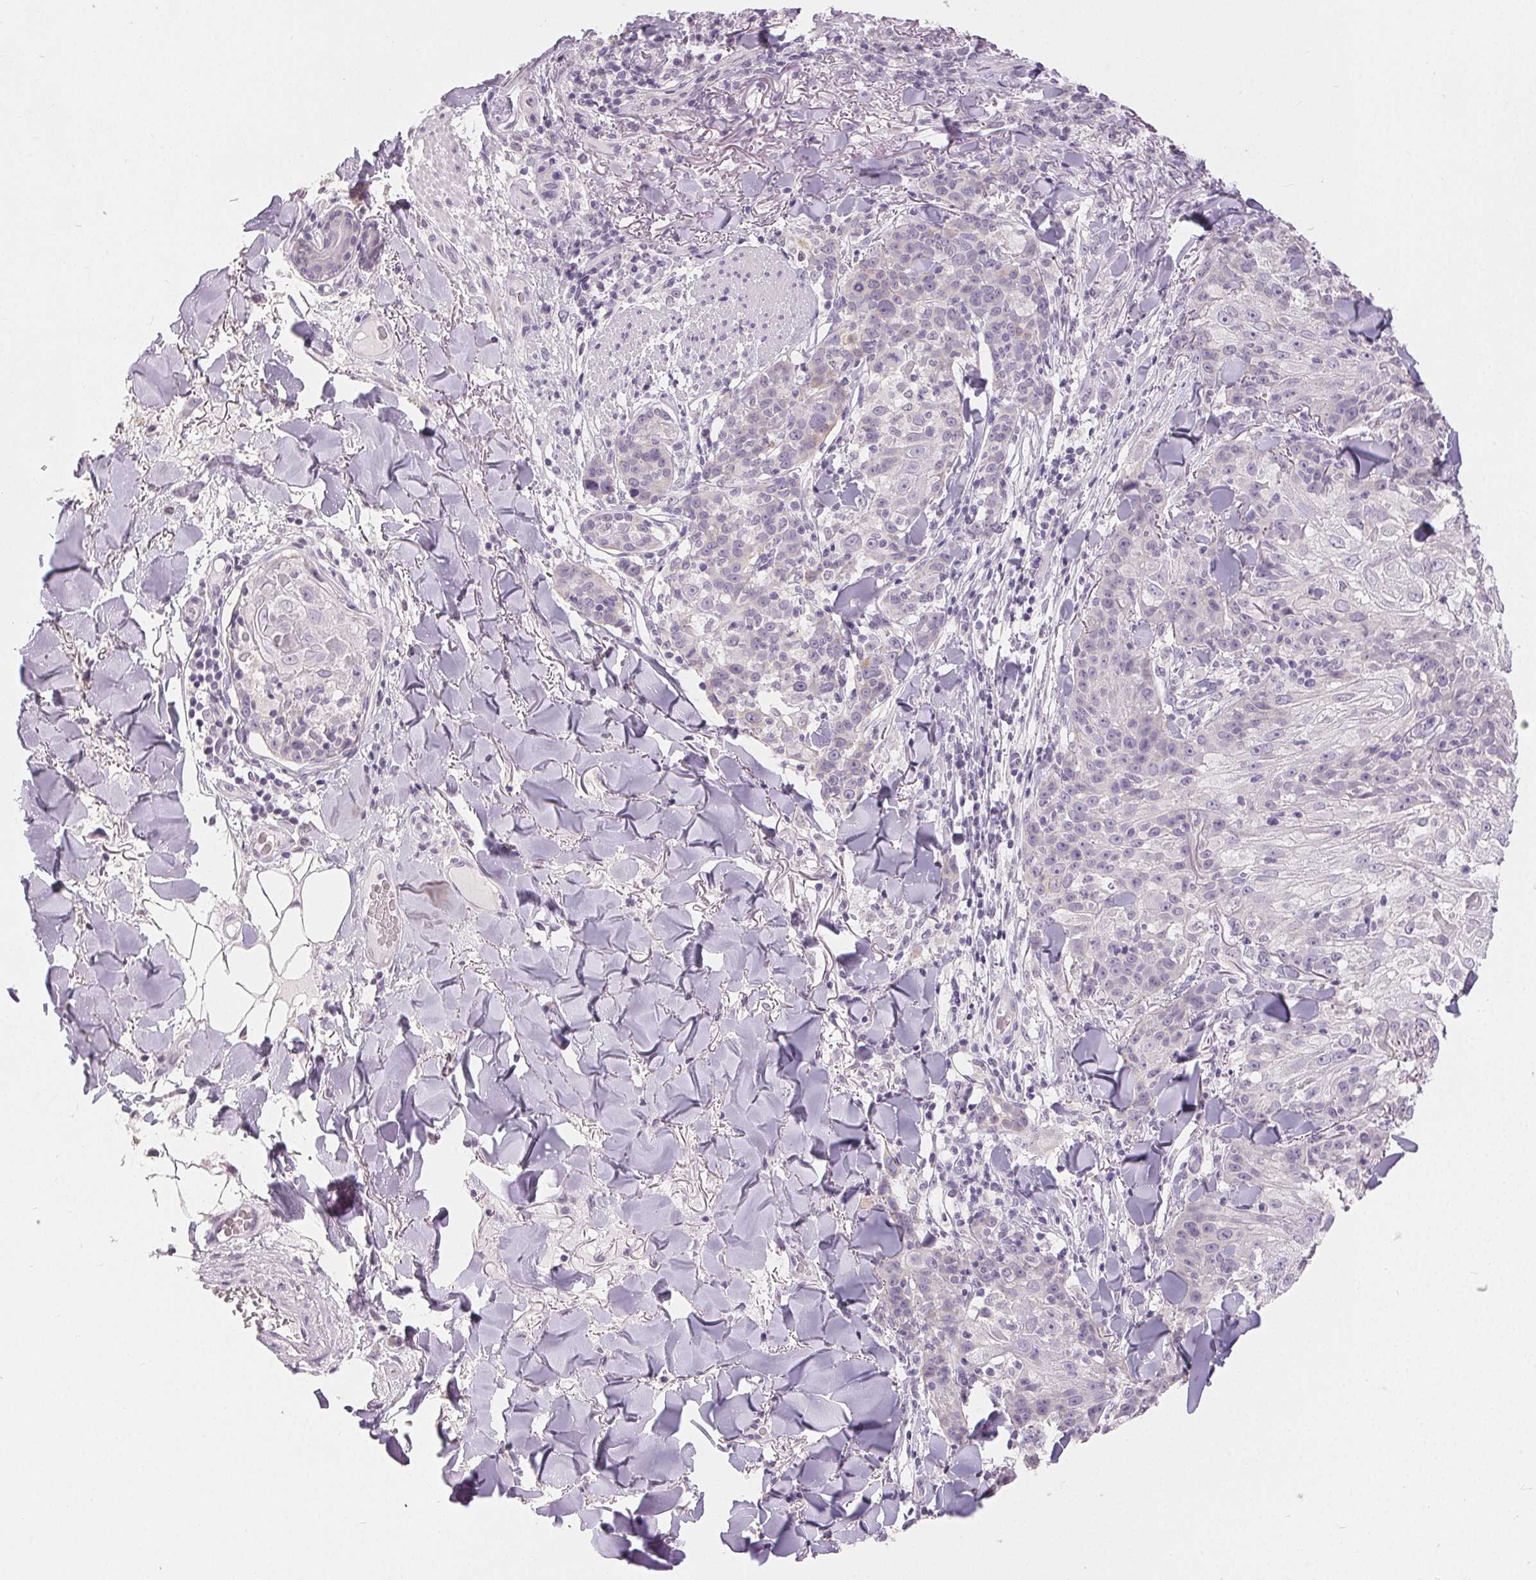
{"staining": {"intensity": "negative", "quantity": "none", "location": "none"}, "tissue": "skin cancer", "cell_type": "Tumor cells", "image_type": "cancer", "snomed": [{"axis": "morphology", "description": "Normal tissue, NOS"}, {"axis": "morphology", "description": "Squamous cell carcinoma, NOS"}, {"axis": "topography", "description": "Skin"}], "caption": "An IHC histopathology image of skin cancer is shown. There is no staining in tumor cells of skin cancer.", "gene": "SFTPD", "patient": {"sex": "female", "age": 83}}